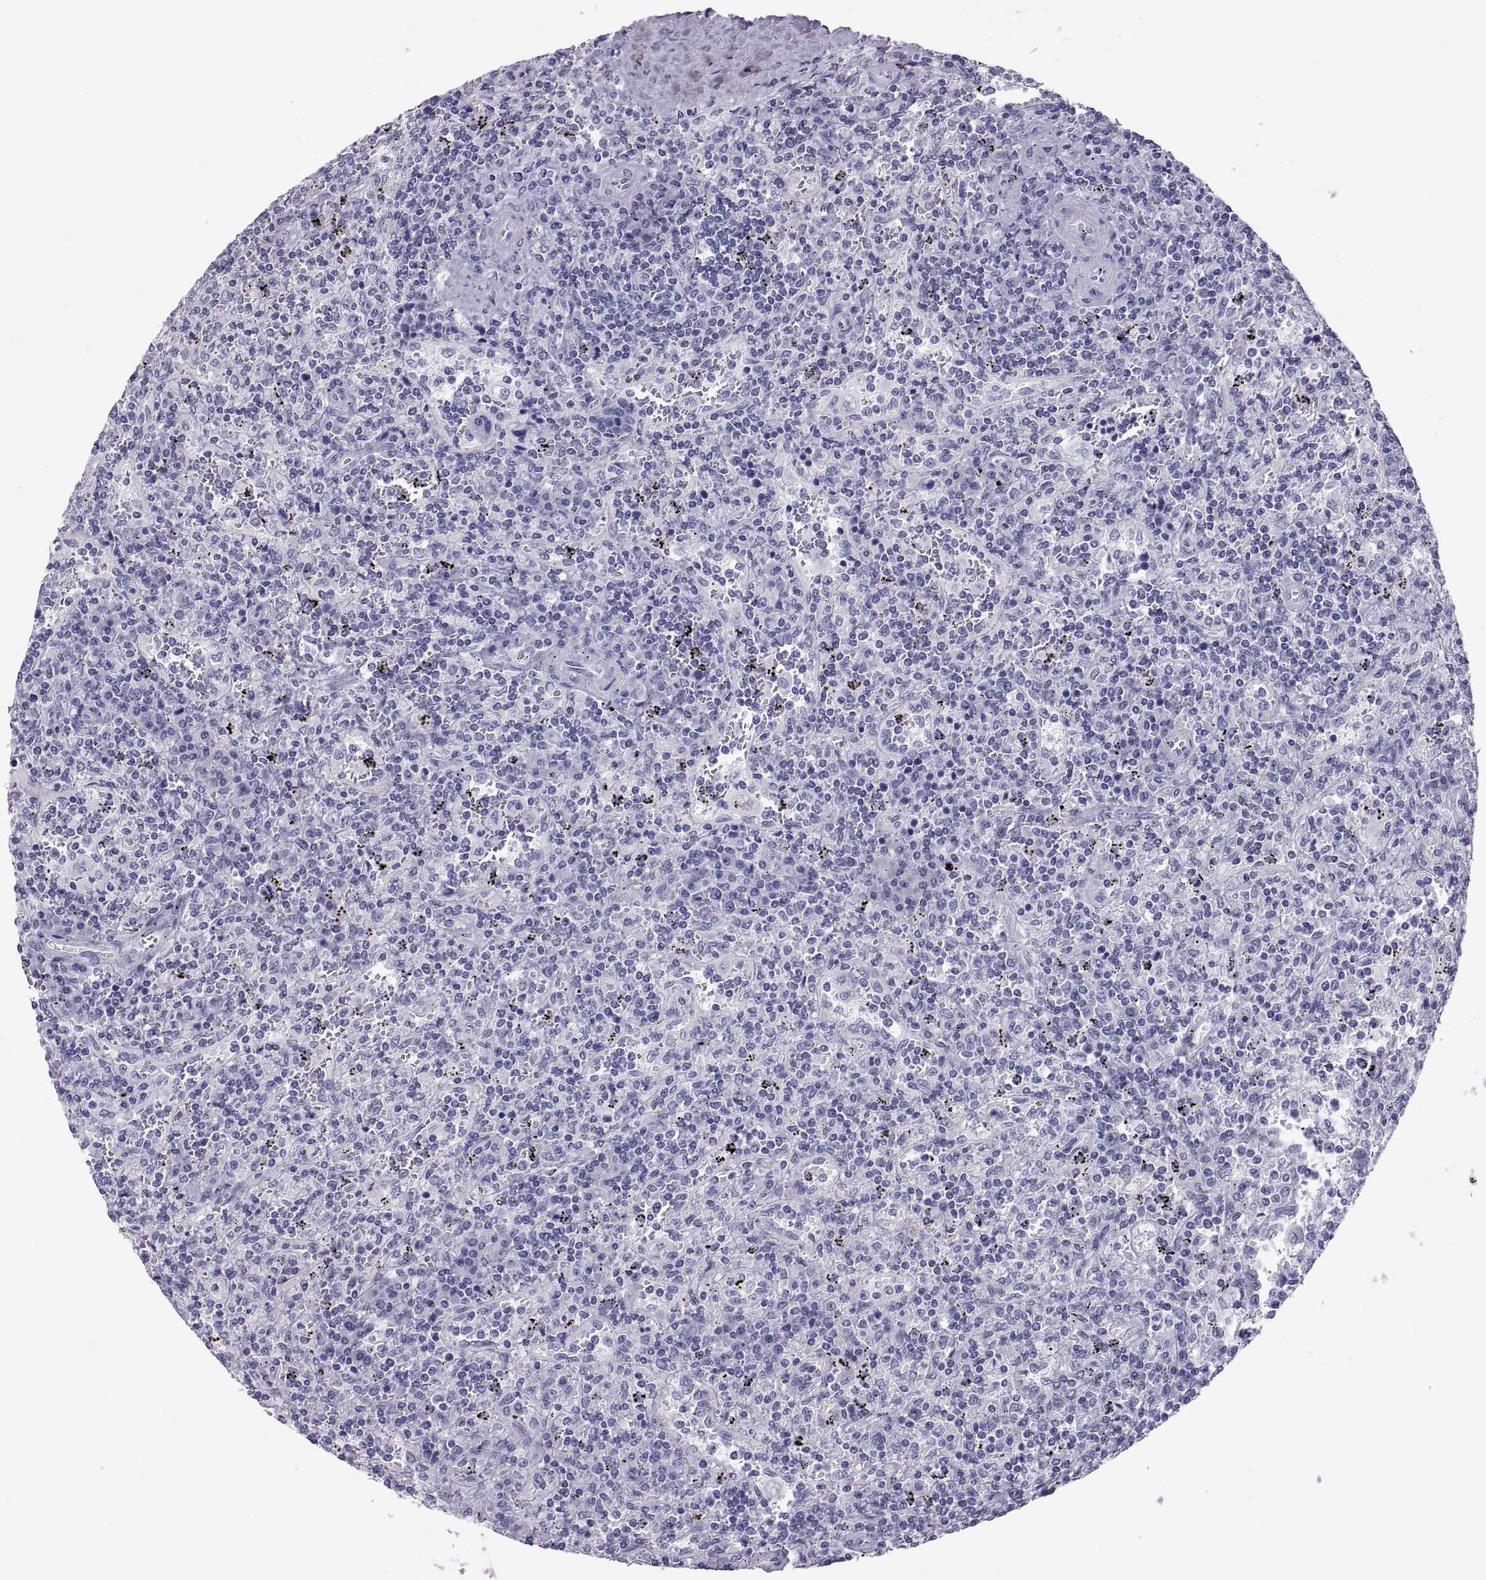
{"staining": {"intensity": "negative", "quantity": "none", "location": "none"}, "tissue": "lymphoma", "cell_type": "Tumor cells", "image_type": "cancer", "snomed": [{"axis": "morphology", "description": "Malignant lymphoma, non-Hodgkin's type, Low grade"}, {"axis": "topography", "description": "Spleen"}], "caption": "The image reveals no staining of tumor cells in low-grade malignant lymphoma, non-Hodgkin's type.", "gene": "RNASE12", "patient": {"sex": "male", "age": 62}}